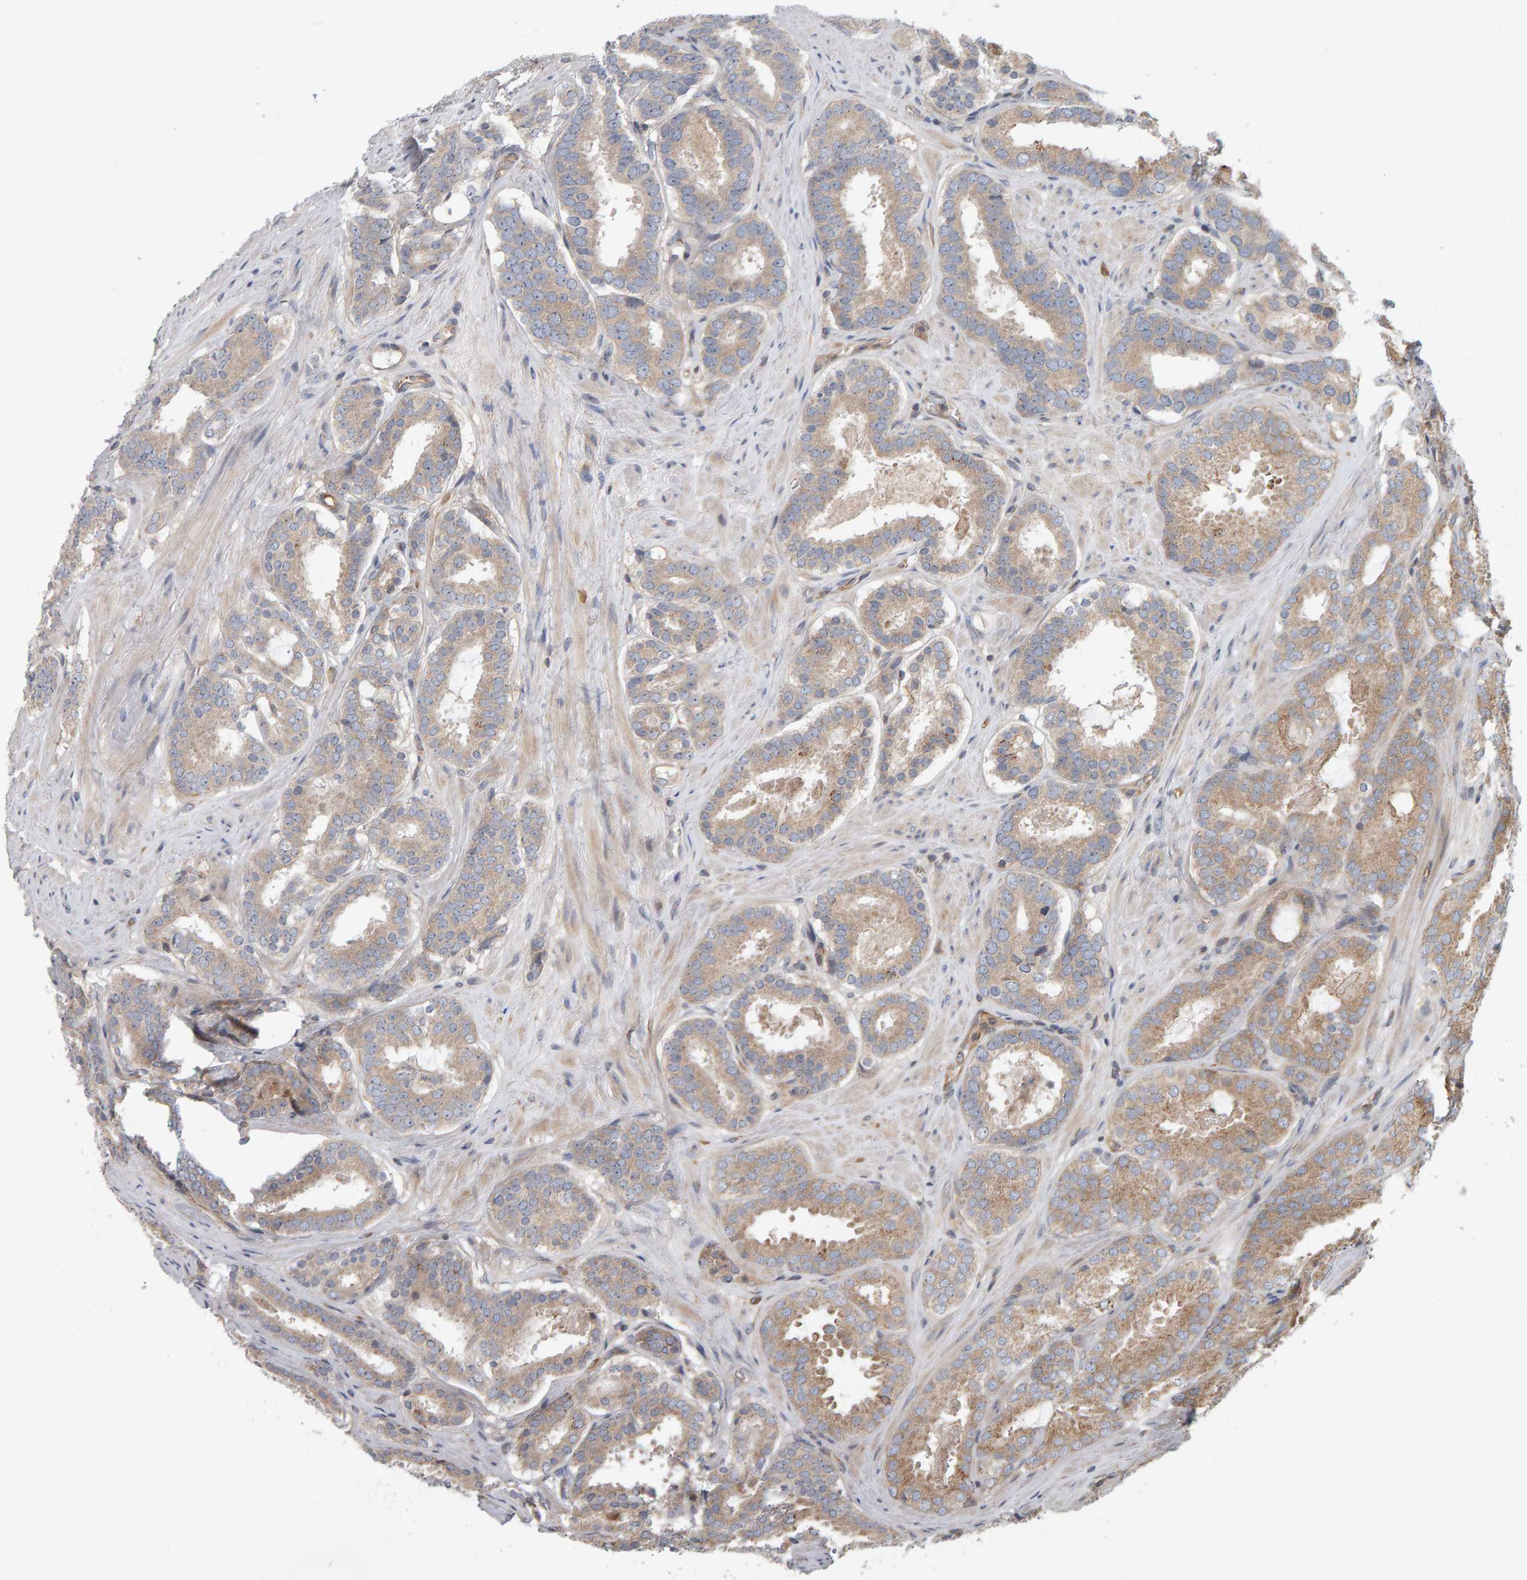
{"staining": {"intensity": "weak", "quantity": ">75%", "location": "cytoplasmic/membranous"}, "tissue": "prostate cancer", "cell_type": "Tumor cells", "image_type": "cancer", "snomed": [{"axis": "morphology", "description": "Adenocarcinoma, Low grade"}, {"axis": "topography", "description": "Prostate"}], "caption": "Low-grade adenocarcinoma (prostate) was stained to show a protein in brown. There is low levels of weak cytoplasmic/membranous expression in about >75% of tumor cells. Ihc stains the protein in brown and the nuclei are stained blue.", "gene": "C9orf72", "patient": {"sex": "male", "age": 69}}